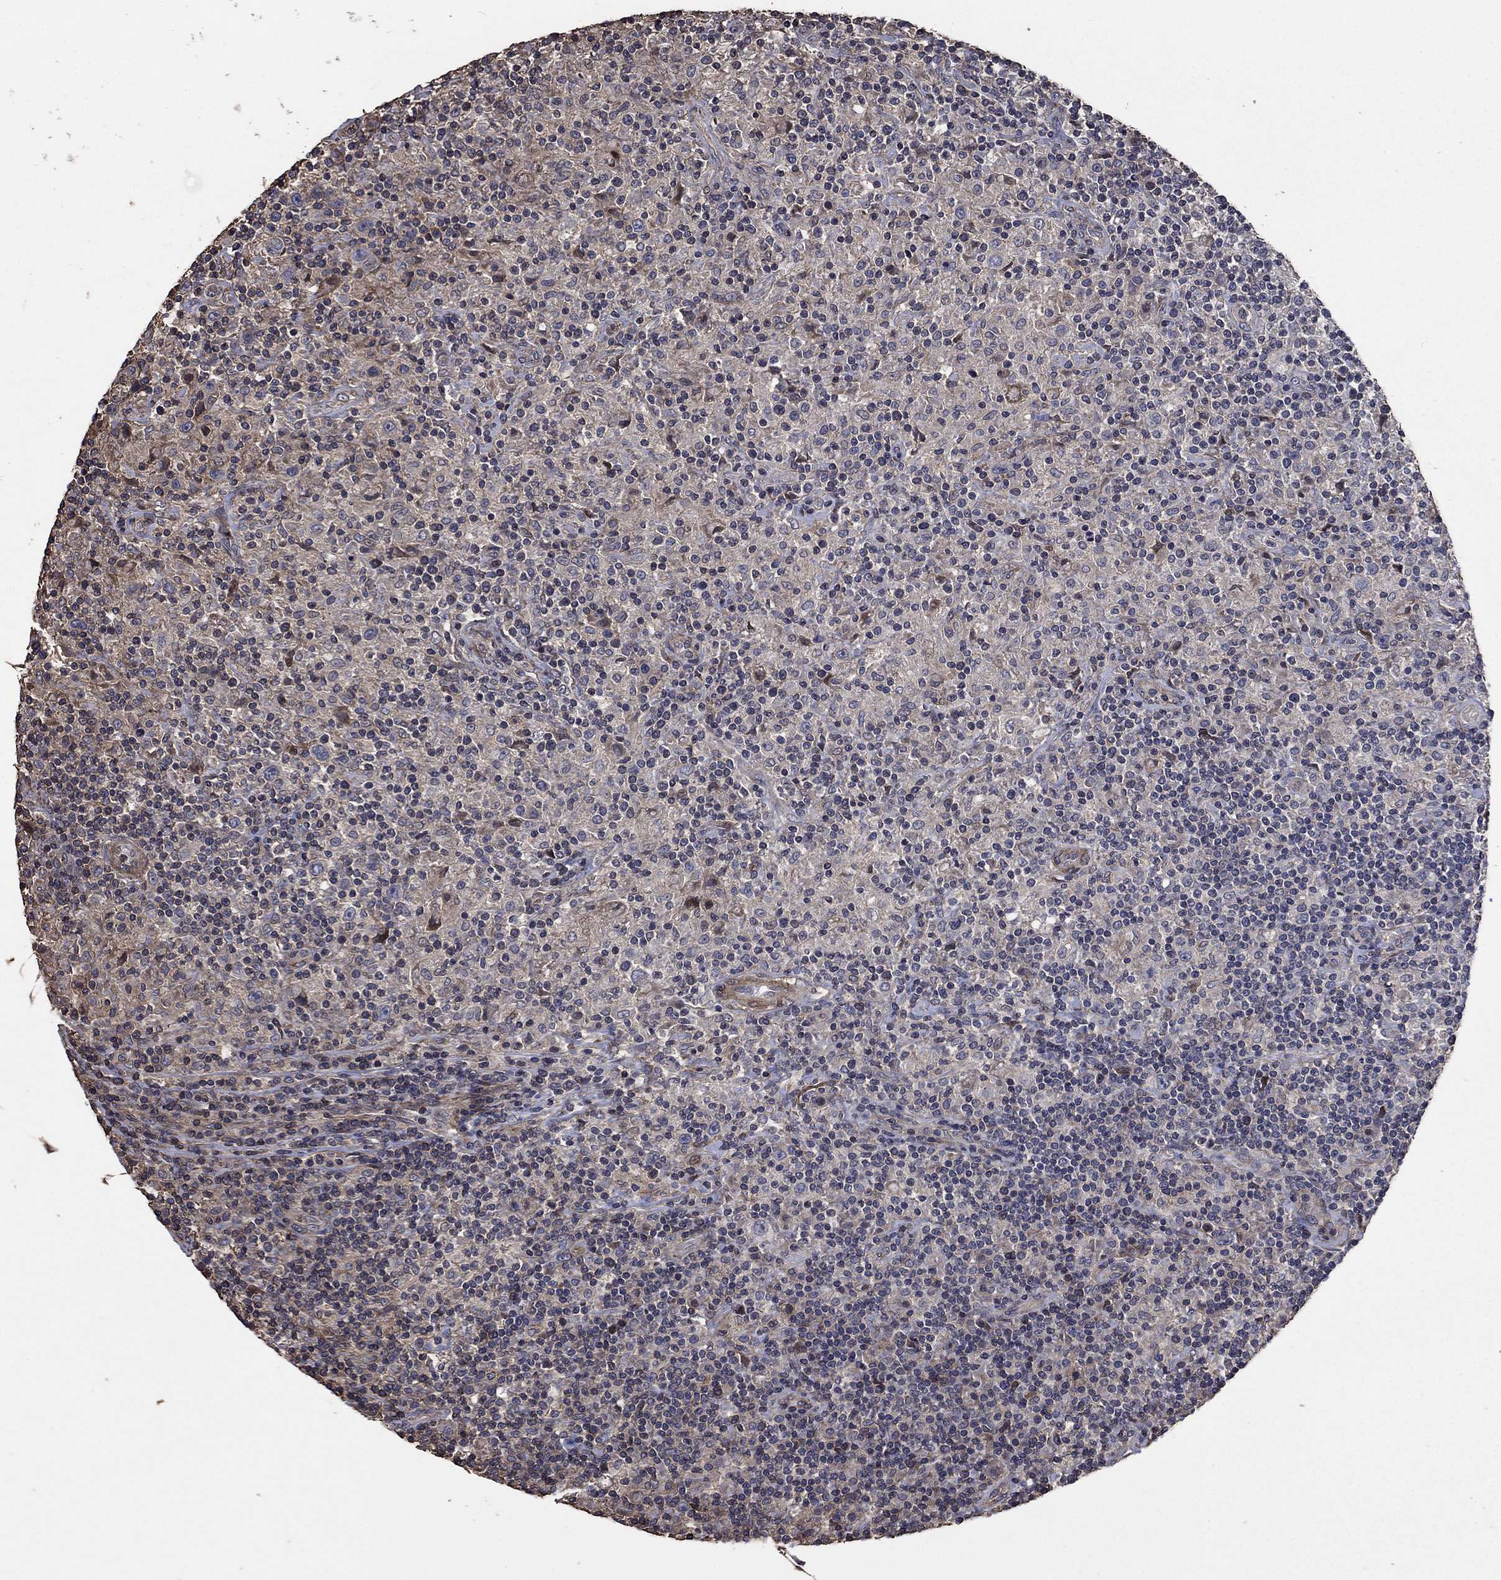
{"staining": {"intensity": "negative", "quantity": "none", "location": "none"}, "tissue": "lymphoma", "cell_type": "Tumor cells", "image_type": "cancer", "snomed": [{"axis": "morphology", "description": "Hodgkin's disease, NOS"}, {"axis": "topography", "description": "Lymph node"}], "caption": "DAB (3,3'-diaminobenzidine) immunohistochemical staining of Hodgkin's disease reveals no significant positivity in tumor cells.", "gene": "PDE3A", "patient": {"sex": "male", "age": 70}}